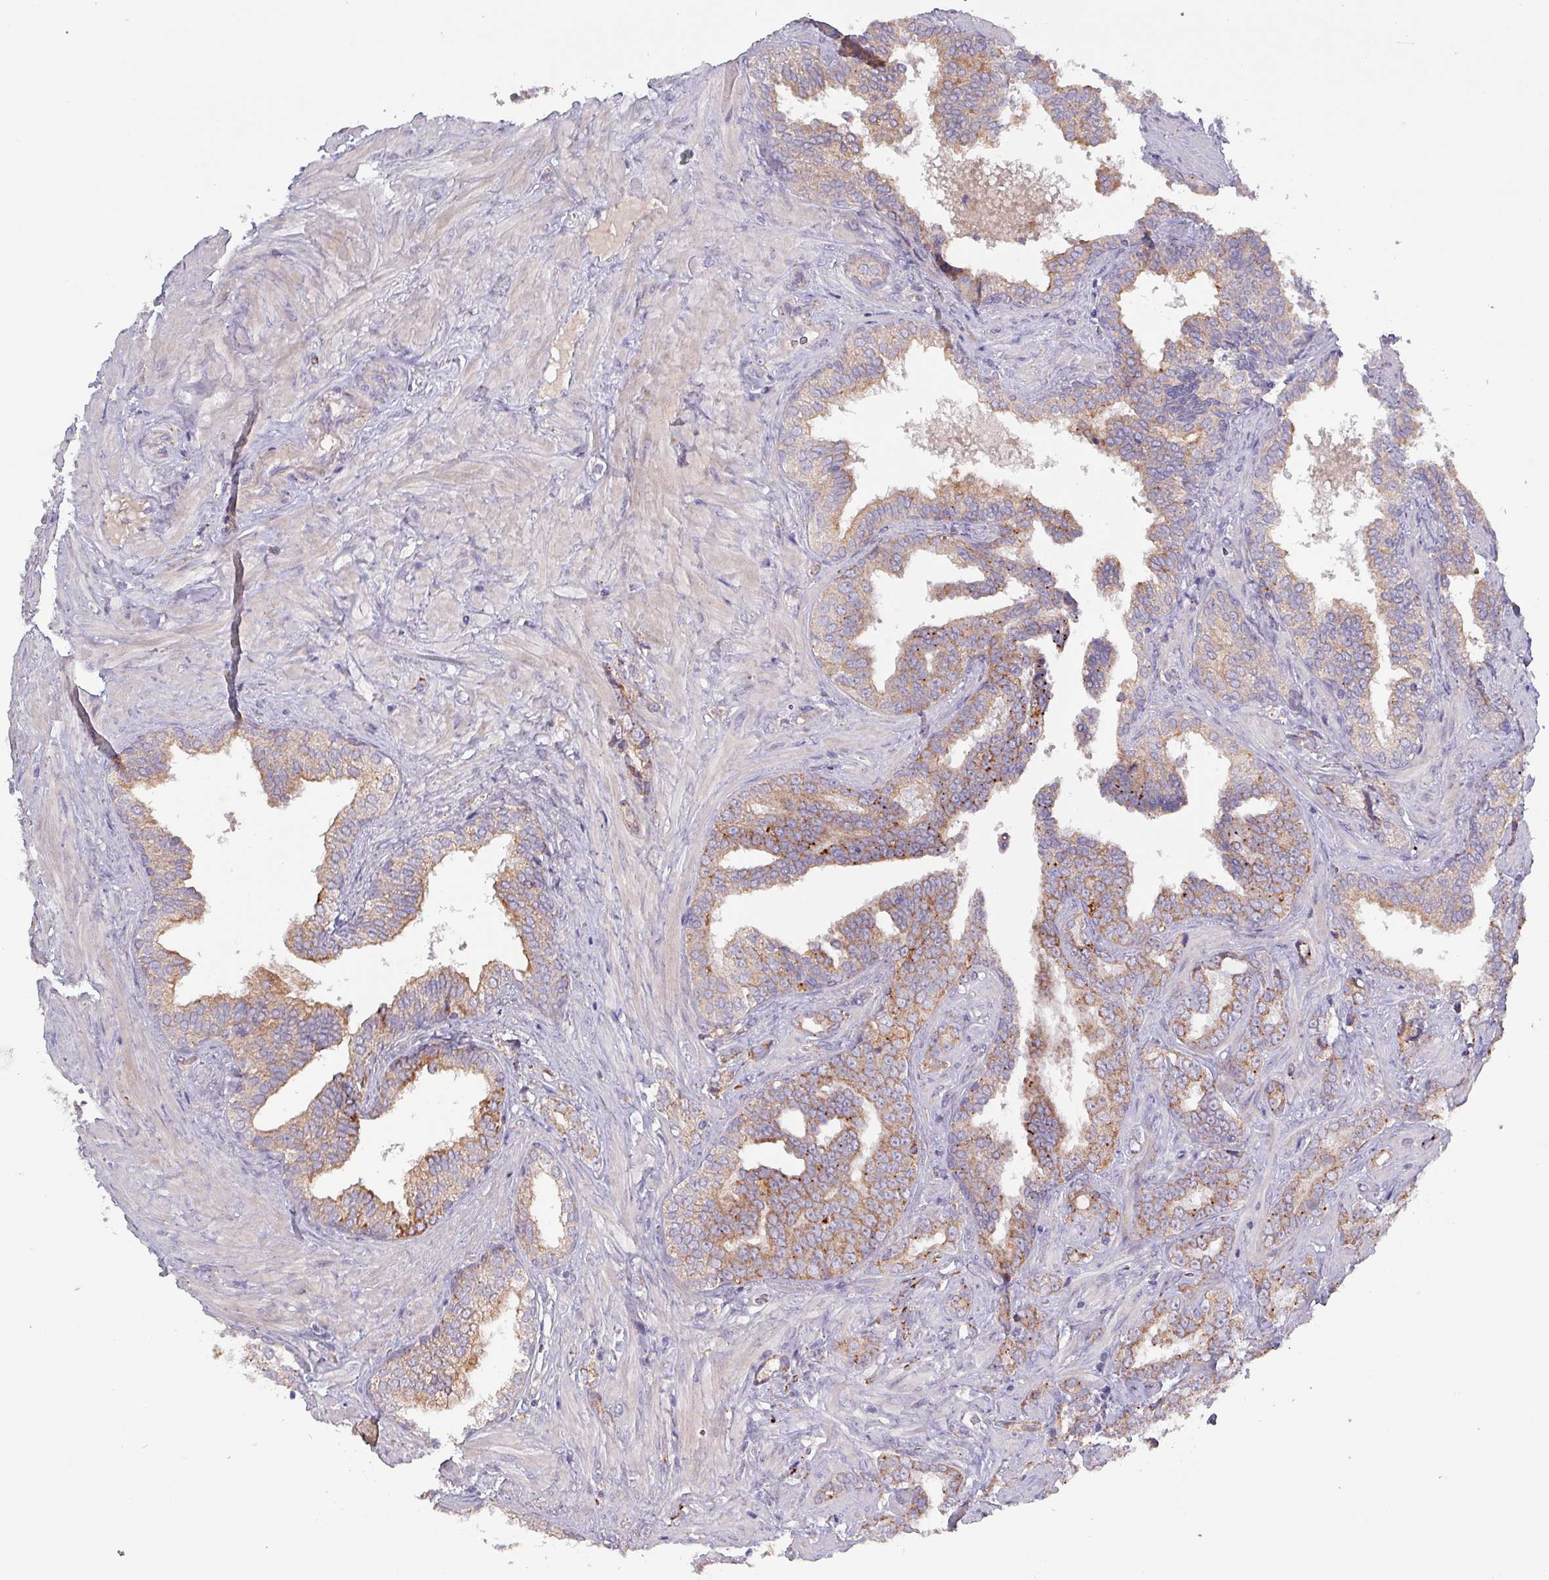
{"staining": {"intensity": "moderate", "quantity": "25%-75%", "location": "cytoplasmic/membranous"}, "tissue": "prostate cancer", "cell_type": "Tumor cells", "image_type": "cancer", "snomed": [{"axis": "morphology", "description": "Adenocarcinoma, High grade"}, {"axis": "topography", "description": "Prostate and seminal vesicle, NOS"}], "caption": "A medium amount of moderate cytoplasmic/membranous positivity is seen in approximately 25%-75% of tumor cells in adenocarcinoma (high-grade) (prostate) tissue. The staining was performed using DAB to visualize the protein expression in brown, while the nuclei were stained in blue with hematoxylin (Magnification: 20x).", "gene": "ZNF322", "patient": {"sex": "male", "age": 67}}